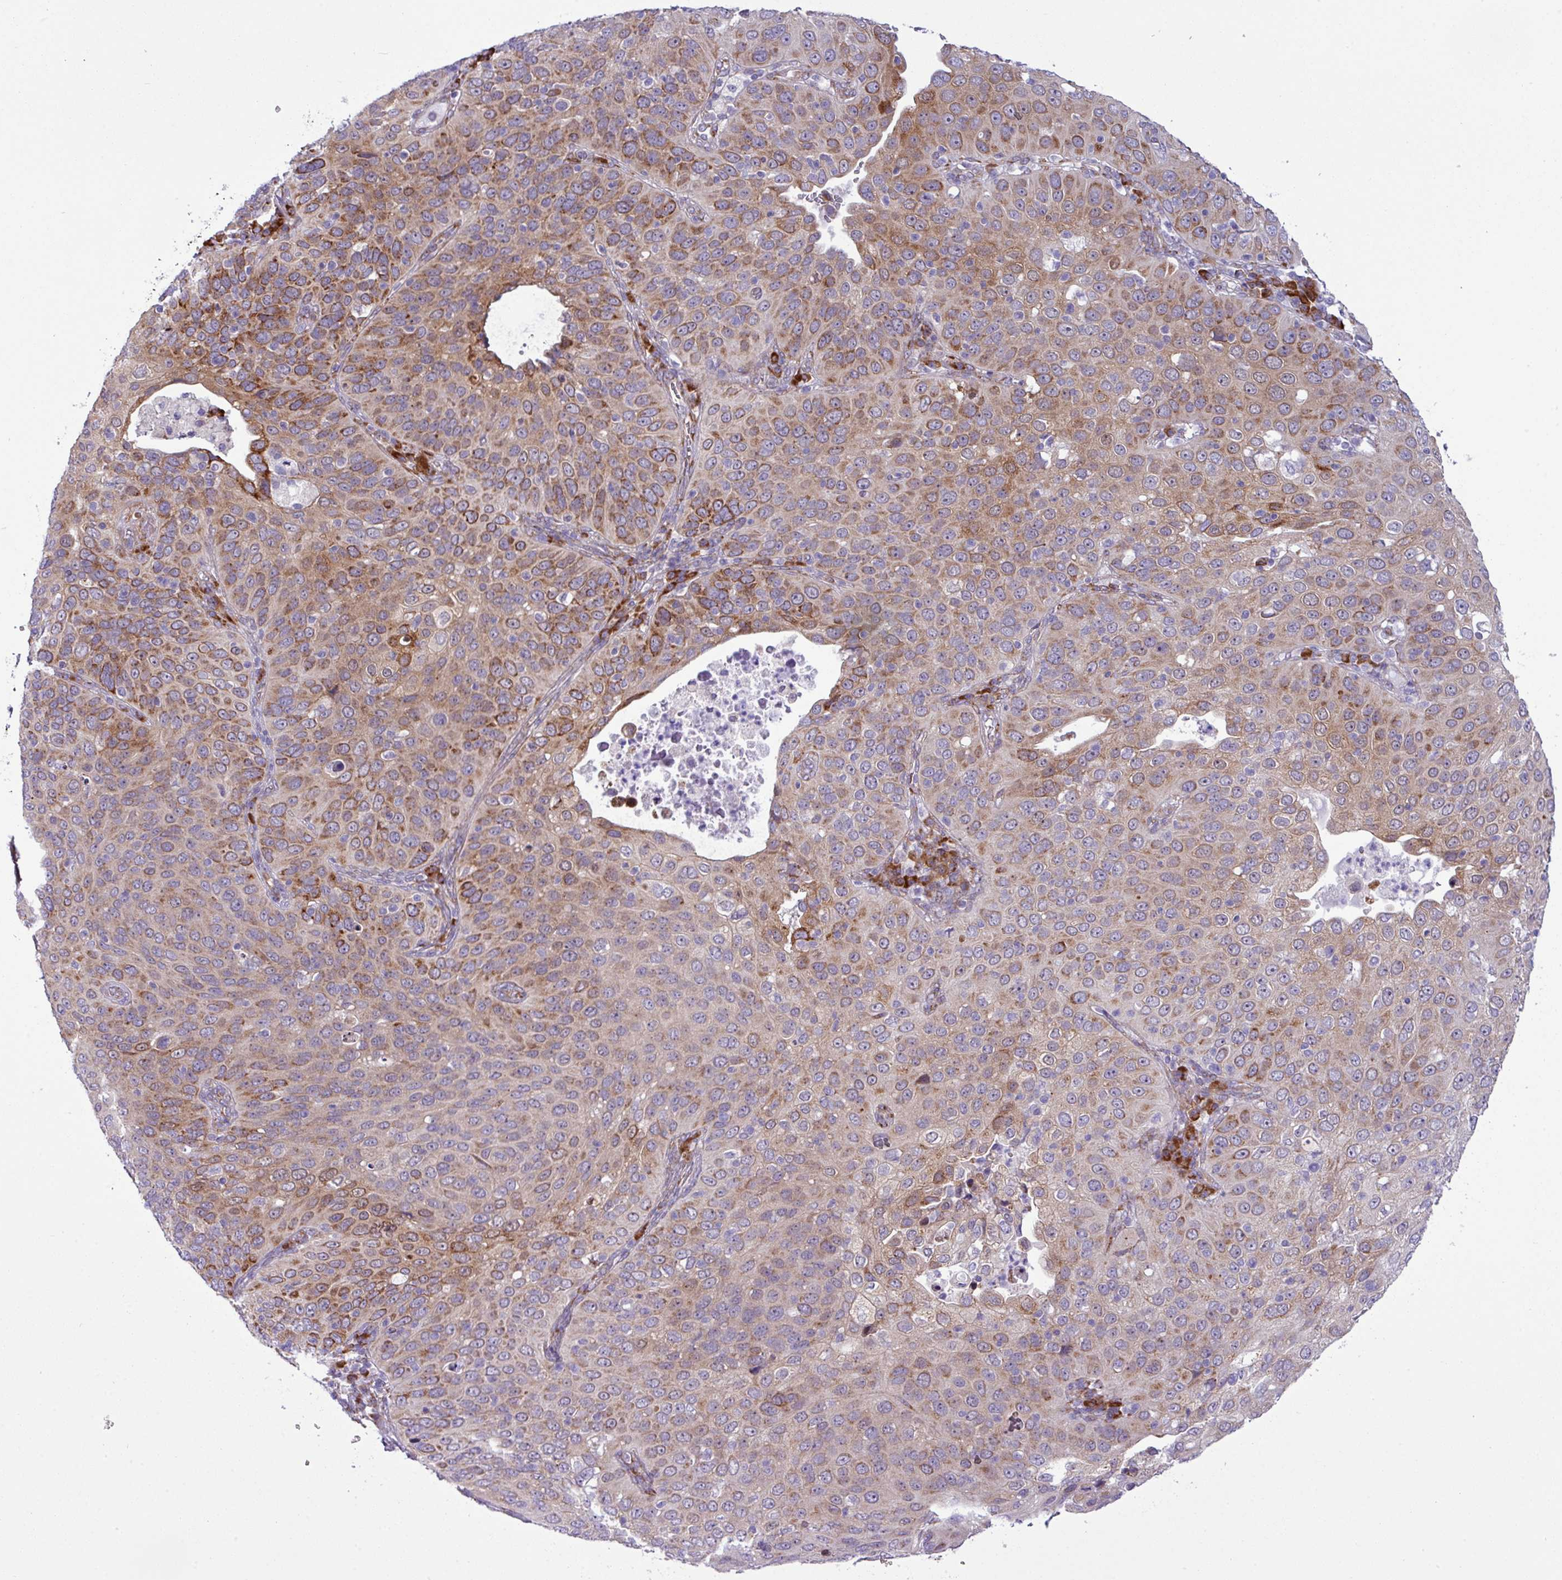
{"staining": {"intensity": "strong", "quantity": "25%-75%", "location": "cytoplasmic/membranous"}, "tissue": "cervical cancer", "cell_type": "Tumor cells", "image_type": "cancer", "snomed": [{"axis": "morphology", "description": "Squamous cell carcinoma, NOS"}, {"axis": "topography", "description": "Cervix"}], "caption": "Approximately 25%-75% of tumor cells in human squamous cell carcinoma (cervical) demonstrate strong cytoplasmic/membranous protein expression as visualized by brown immunohistochemical staining.", "gene": "CFAP97", "patient": {"sex": "female", "age": 36}}